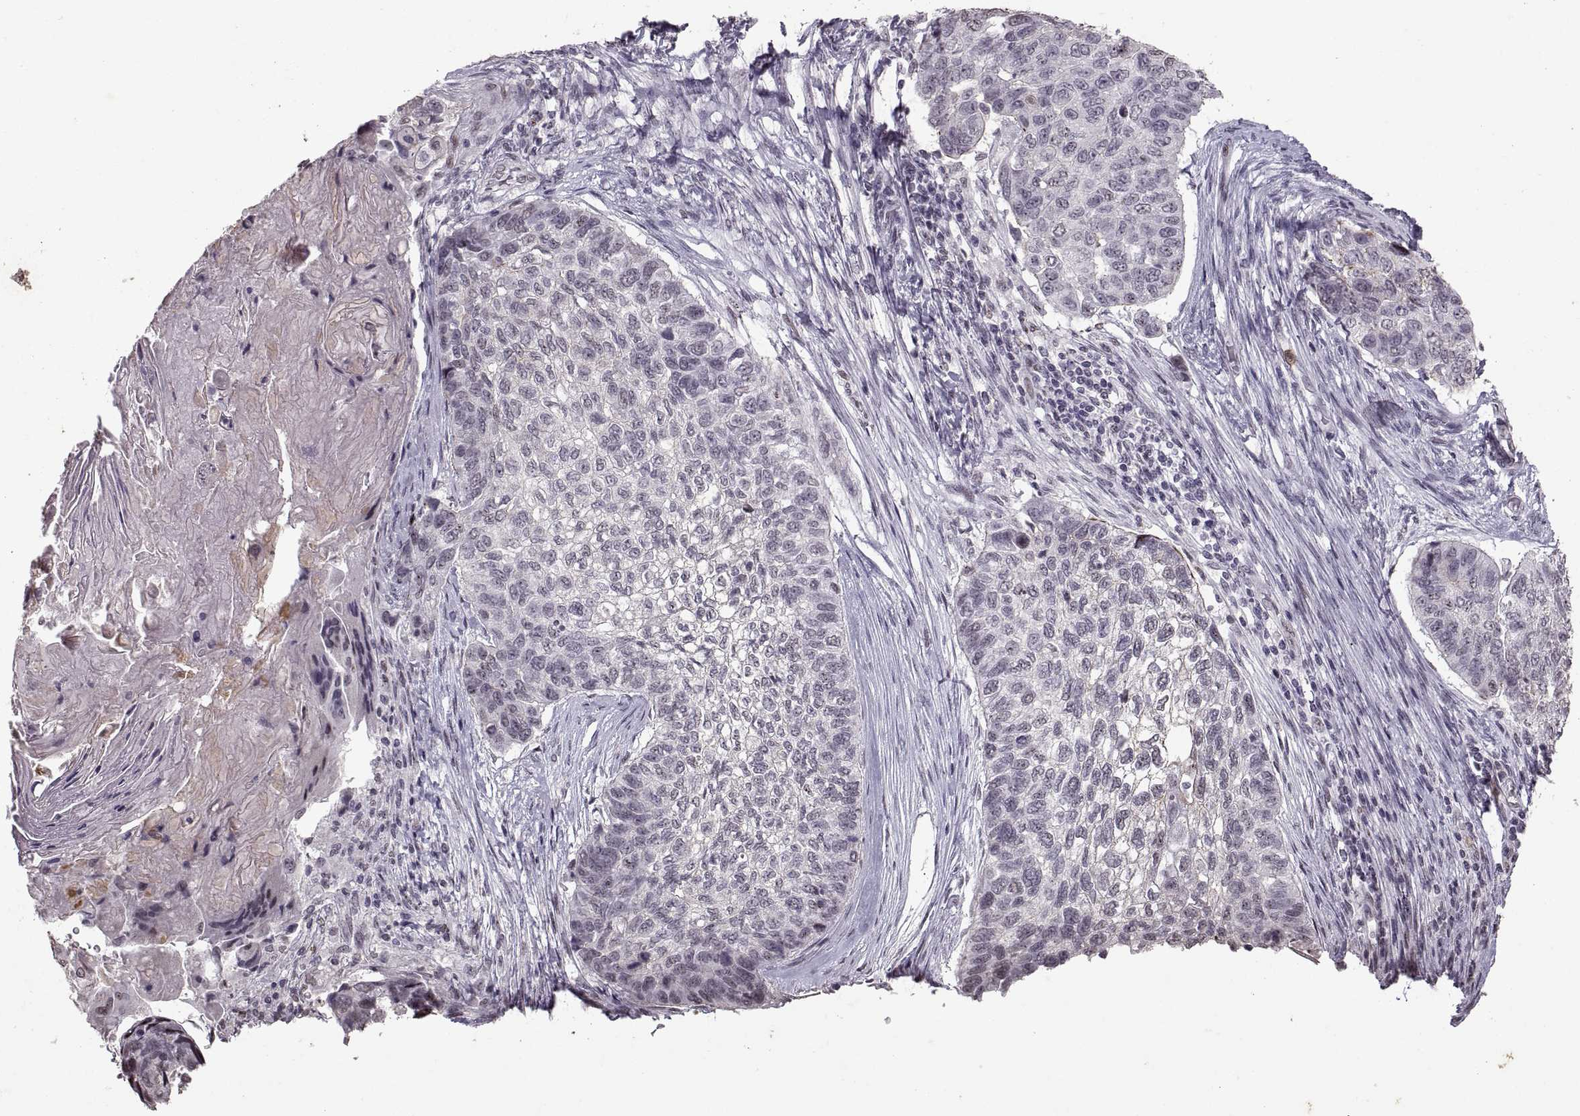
{"staining": {"intensity": "negative", "quantity": "none", "location": "none"}, "tissue": "lung cancer", "cell_type": "Tumor cells", "image_type": "cancer", "snomed": [{"axis": "morphology", "description": "Squamous cell carcinoma, NOS"}, {"axis": "topography", "description": "Lung"}], "caption": "The histopathology image displays no significant expression in tumor cells of squamous cell carcinoma (lung).", "gene": "PALS1", "patient": {"sex": "male", "age": 69}}